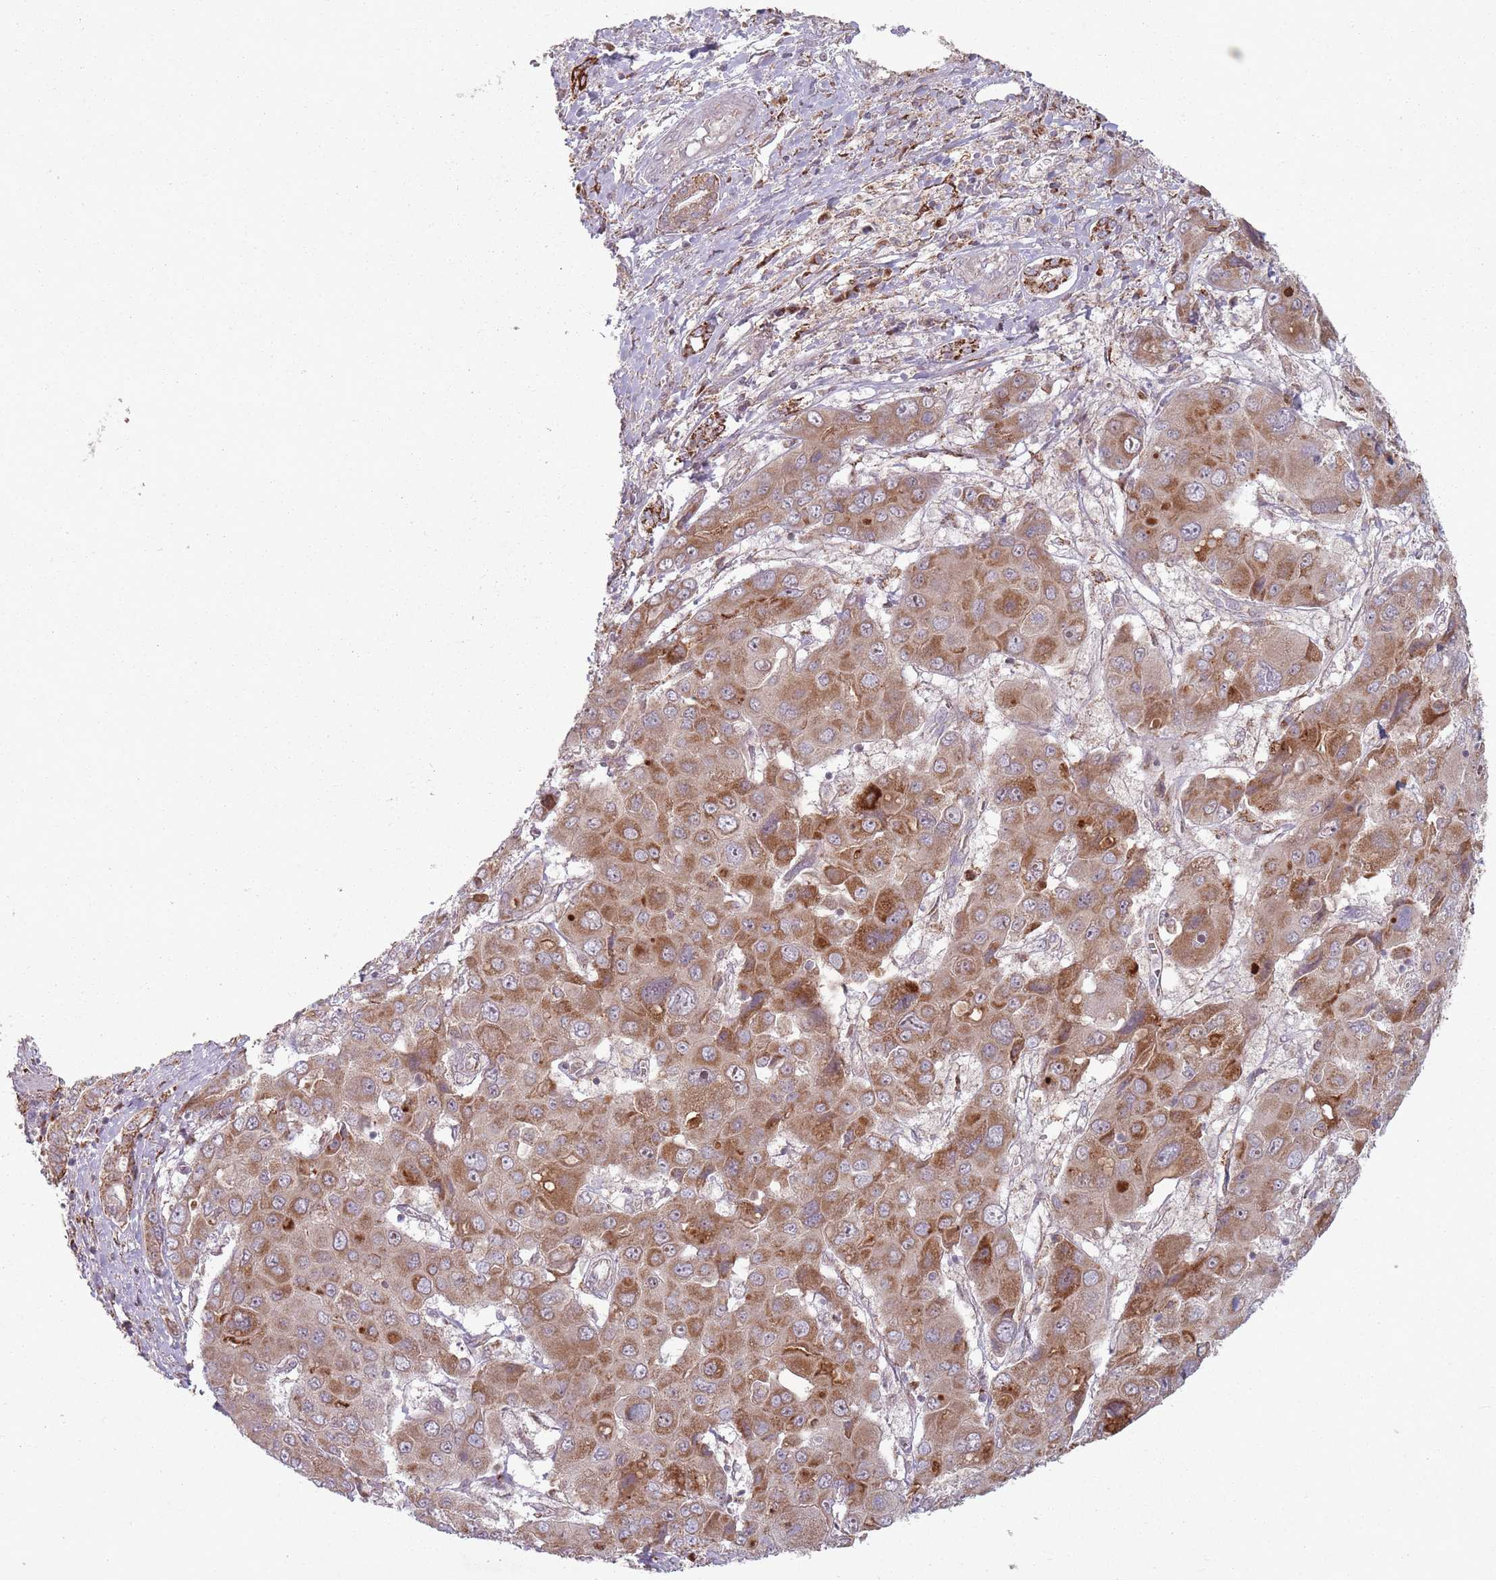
{"staining": {"intensity": "moderate", "quantity": ">75%", "location": "cytoplasmic/membranous"}, "tissue": "liver cancer", "cell_type": "Tumor cells", "image_type": "cancer", "snomed": [{"axis": "morphology", "description": "Cholangiocarcinoma"}, {"axis": "topography", "description": "Liver"}], "caption": "Tumor cells exhibit moderate cytoplasmic/membranous expression in about >75% of cells in cholangiocarcinoma (liver). (IHC, brightfield microscopy, high magnification).", "gene": "OR10Q1", "patient": {"sex": "male", "age": 67}}